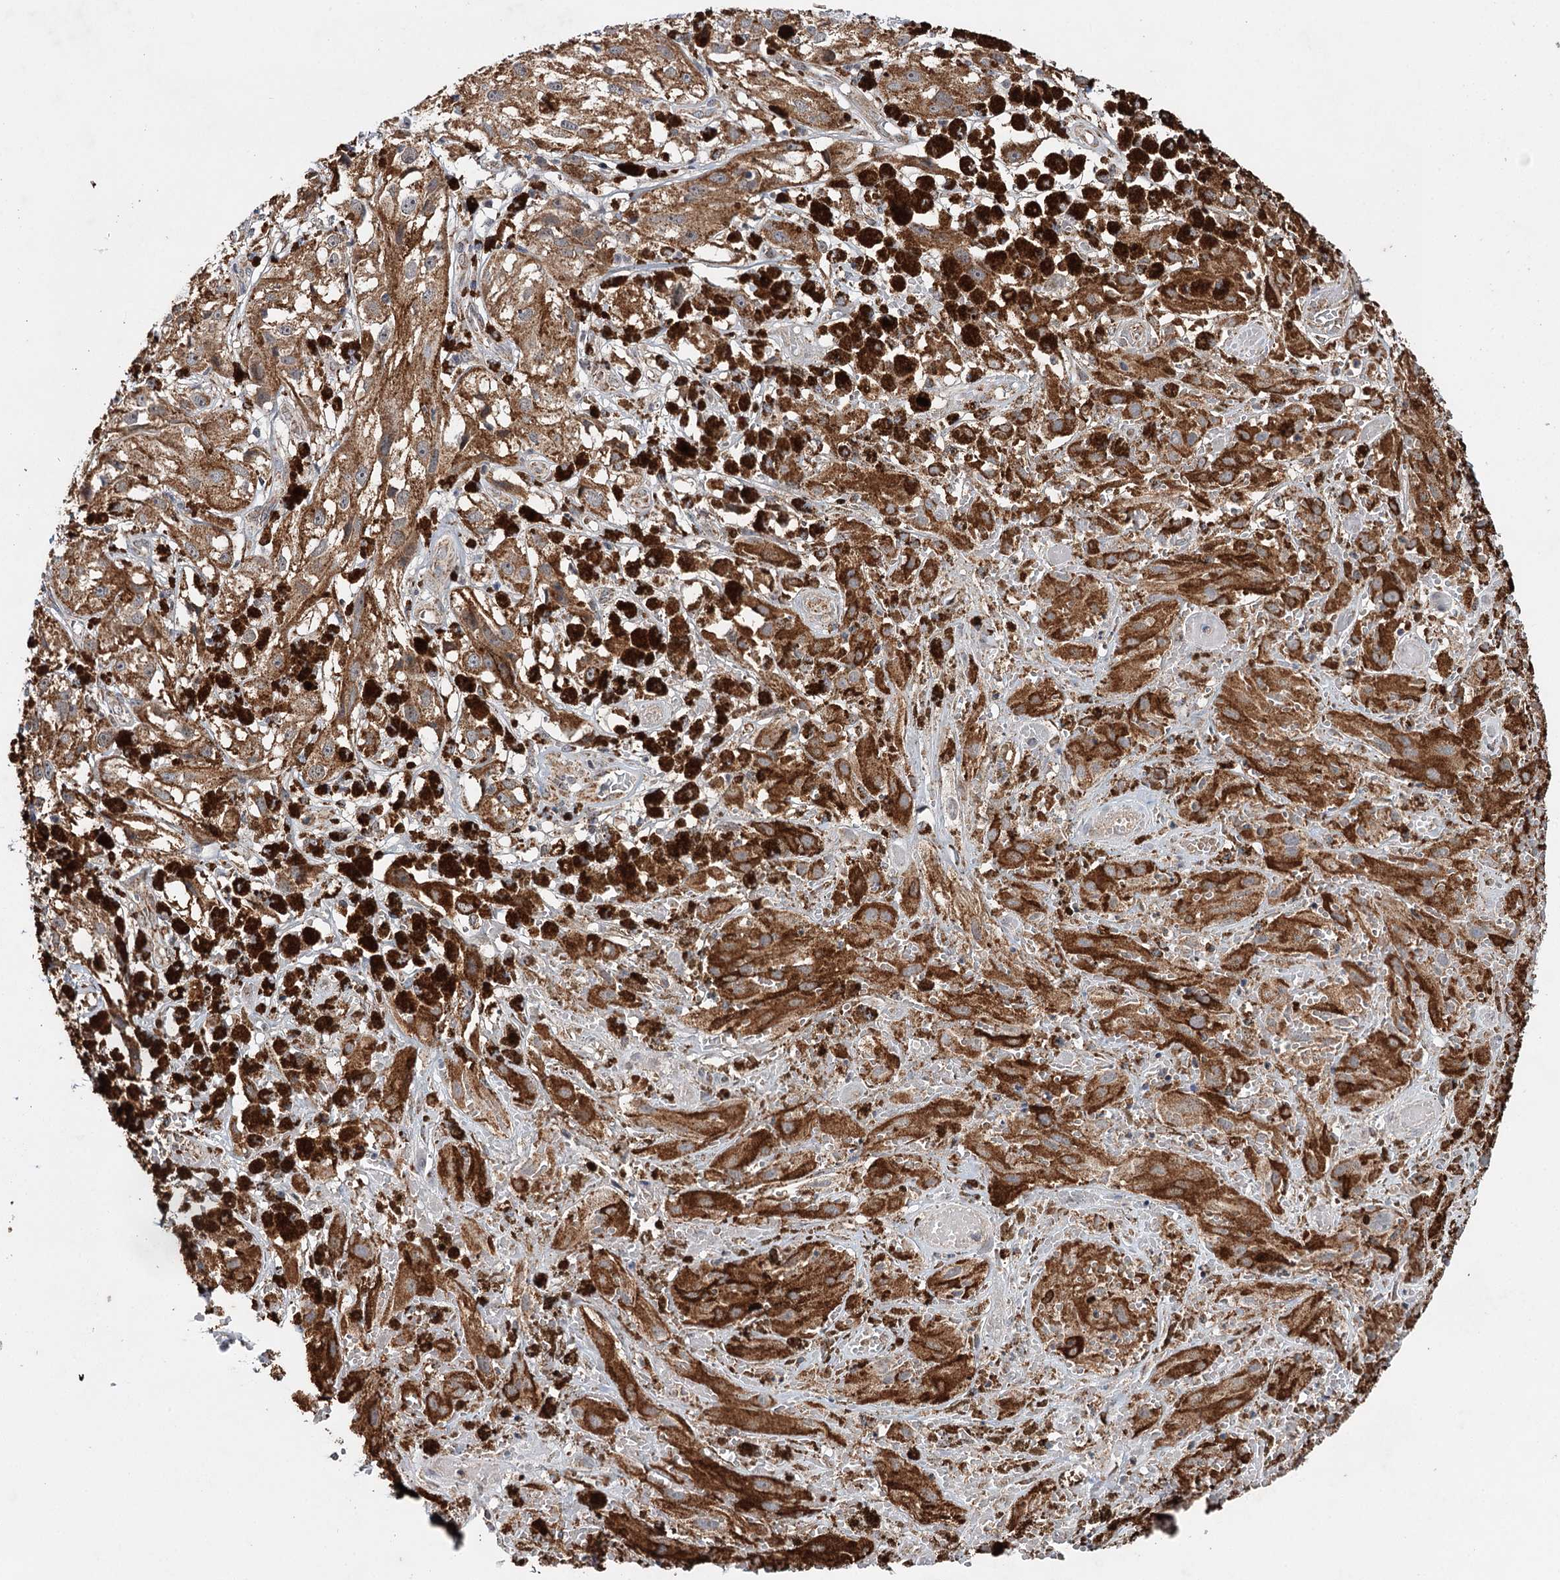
{"staining": {"intensity": "moderate", "quantity": ">75%", "location": "cytoplasmic/membranous"}, "tissue": "melanoma", "cell_type": "Tumor cells", "image_type": "cancer", "snomed": [{"axis": "morphology", "description": "Malignant melanoma, NOS"}, {"axis": "topography", "description": "Skin"}], "caption": "Immunohistochemistry (IHC) (DAB) staining of malignant melanoma exhibits moderate cytoplasmic/membranous protein positivity in approximately >75% of tumor cells.", "gene": "PIK3CB", "patient": {"sex": "male", "age": 88}}